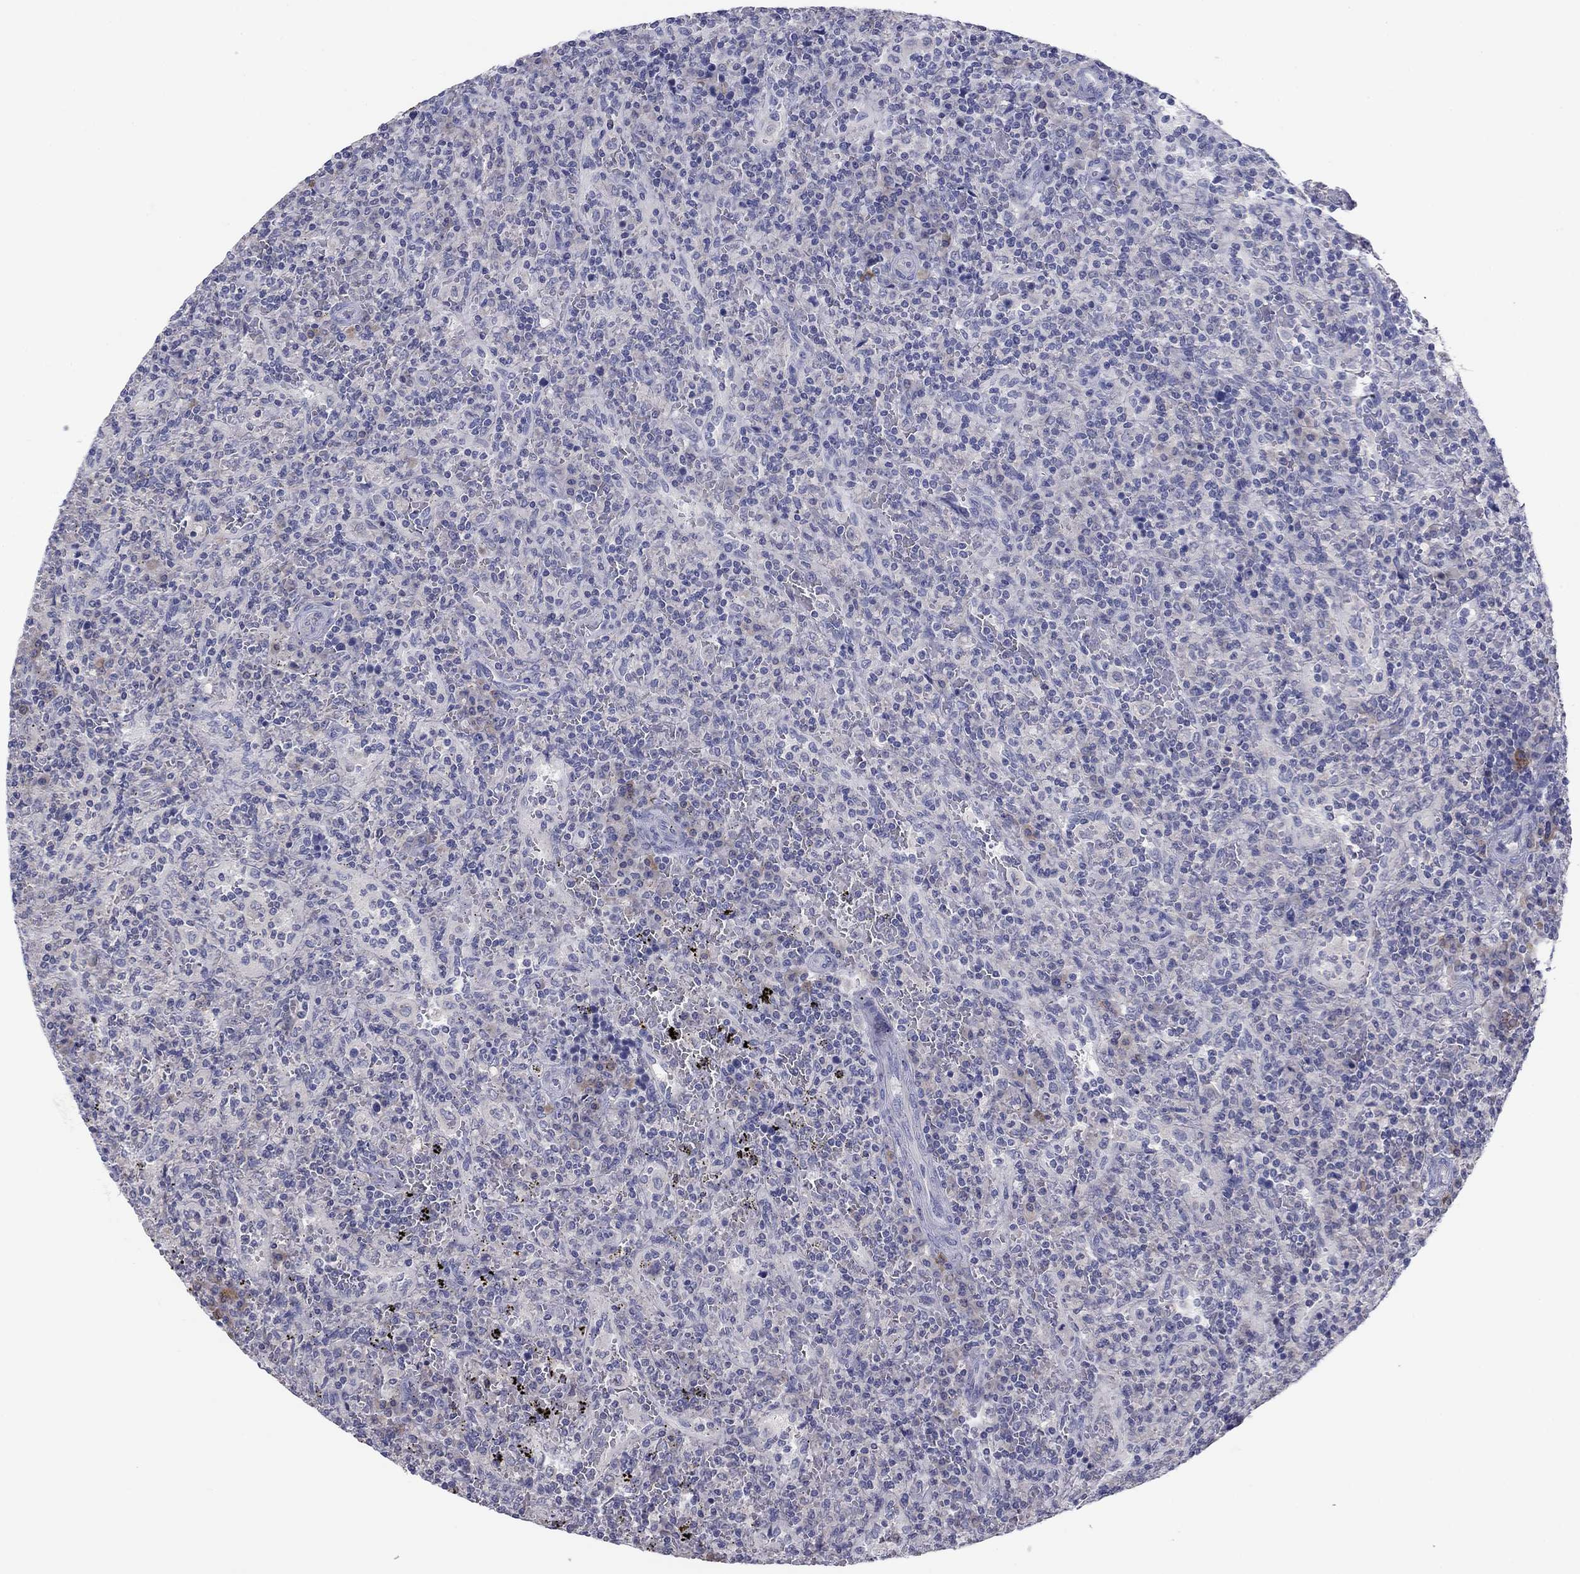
{"staining": {"intensity": "weak", "quantity": "<25%", "location": "cytoplasmic/membranous"}, "tissue": "lymphoma", "cell_type": "Tumor cells", "image_type": "cancer", "snomed": [{"axis": "morphology", "description": "Malignant lymphoma, non-Hodgkin's type, Low grade"}, {"axis": "topography", "description": "Spleen"}], "caption": "There is no significant positivity in tumor cells of low-grade malignant lymphoma, non-Hodgkin's type. Nuclei are stained in blue.", "gene": "GRK7", "patient": {"sex": "male", "age": 62}}